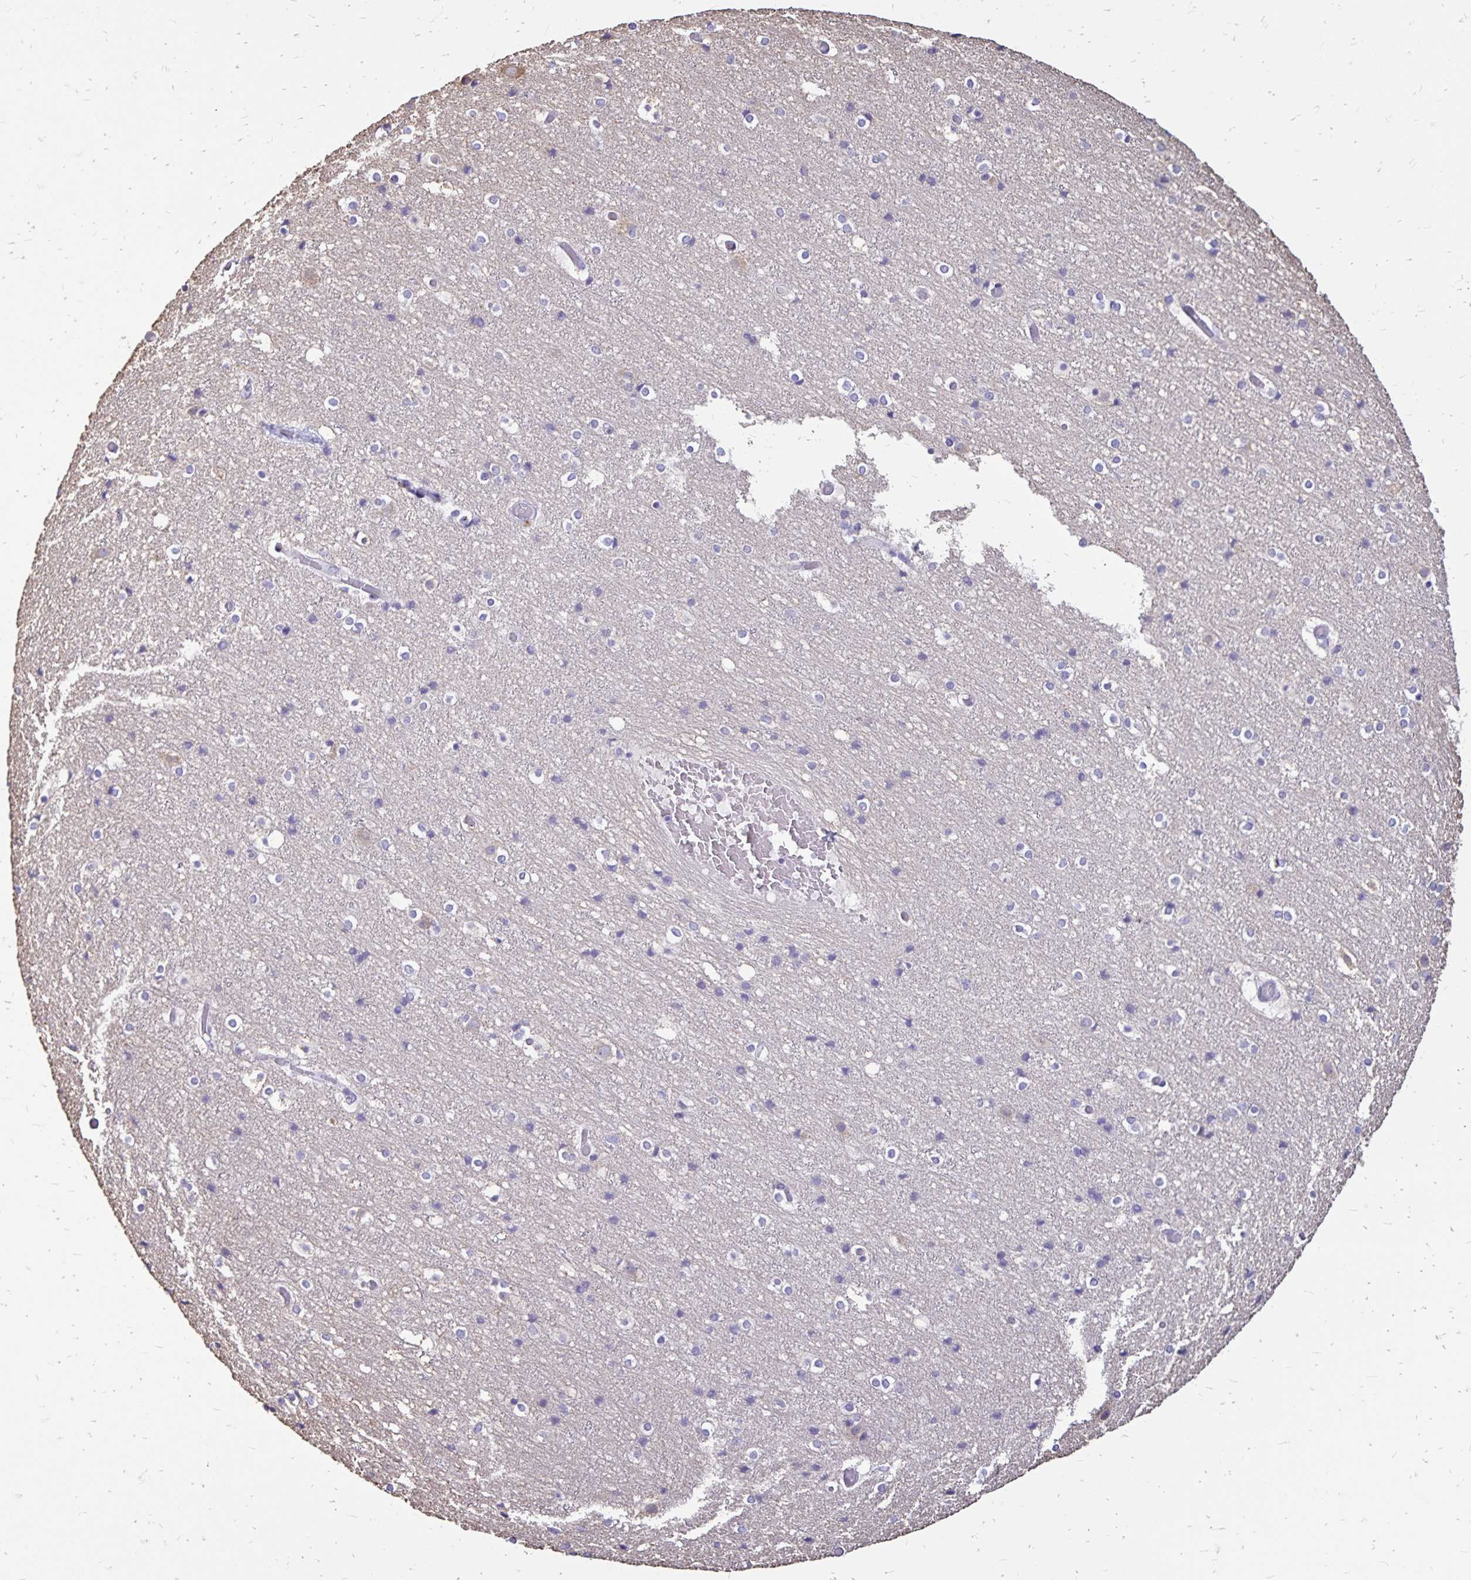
{"staining": {"intensity": "negative", "quantity": "none", "location": "none"}, "tissue": "cerebral cortex", "cell_type": "Endothelial cells", "image_type": "normal", "snomed": [{"axis": "morphology", "description": "Normal tissue, NOS"}, {"axis": "topography", "description": "Cerebral cortex"}], "caption": "An image of human cerebral cortex is negative for staining in endothelial cells. (Stains: DAB (3,3'-diaminobenzidine) immunohistochemistry with hematoxylin counter stain, Microscopy: brightfield microscopy at high magnification).", "gene": "EVPL", "patient": {"sex": "female", "age": 52}}